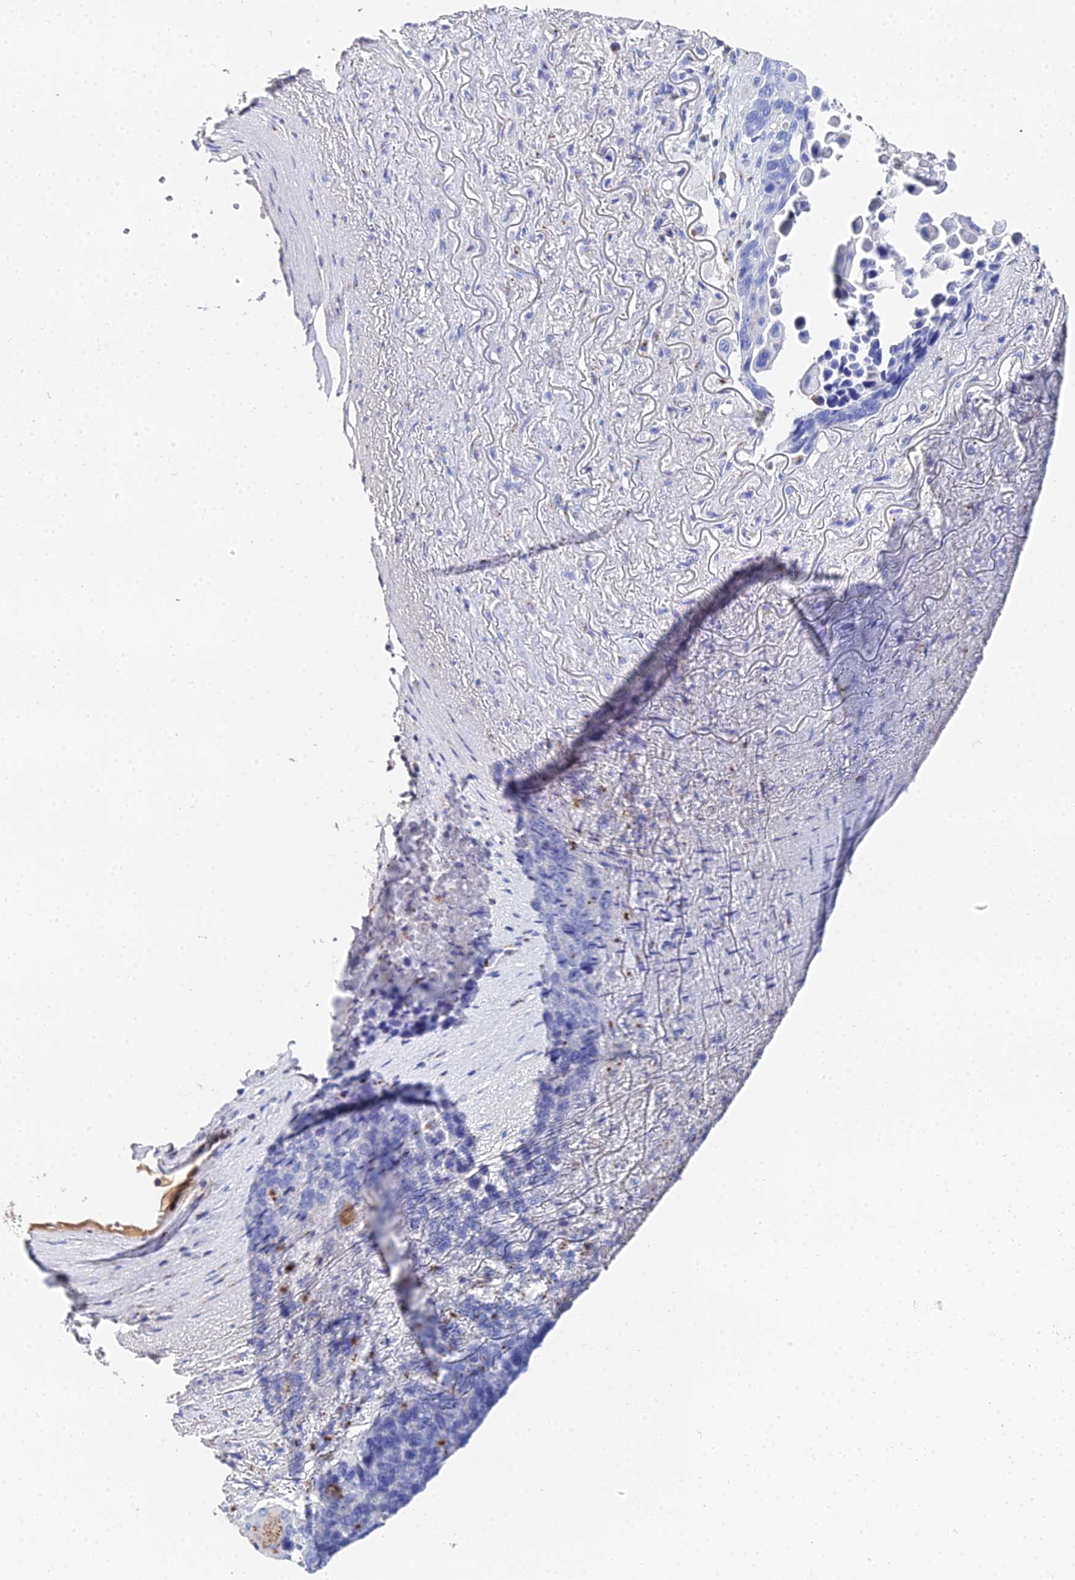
{"staining": {"intensity": "negative", "quantity": "none", "location": "none"}, "tissue": "lung cancer", "cell_type": "Tumor cells", "image_type": "cancer", "snomed": [{"axis": "morphology", "description": "Normal tissue, NOS"}, {"axis": "morphology", "description": "Squamous cell carcinoma, NOS"}, {"axis": "topography", "description": "Lymph node"}, {"axis": "topography", "description": "Lung"}], "caption": "Tumor cells show no significant protein staining in squamous cell carcinoma (lung).", "gene": "ENSG00000268674", "patient": {"sex": "male", "age": 66}}